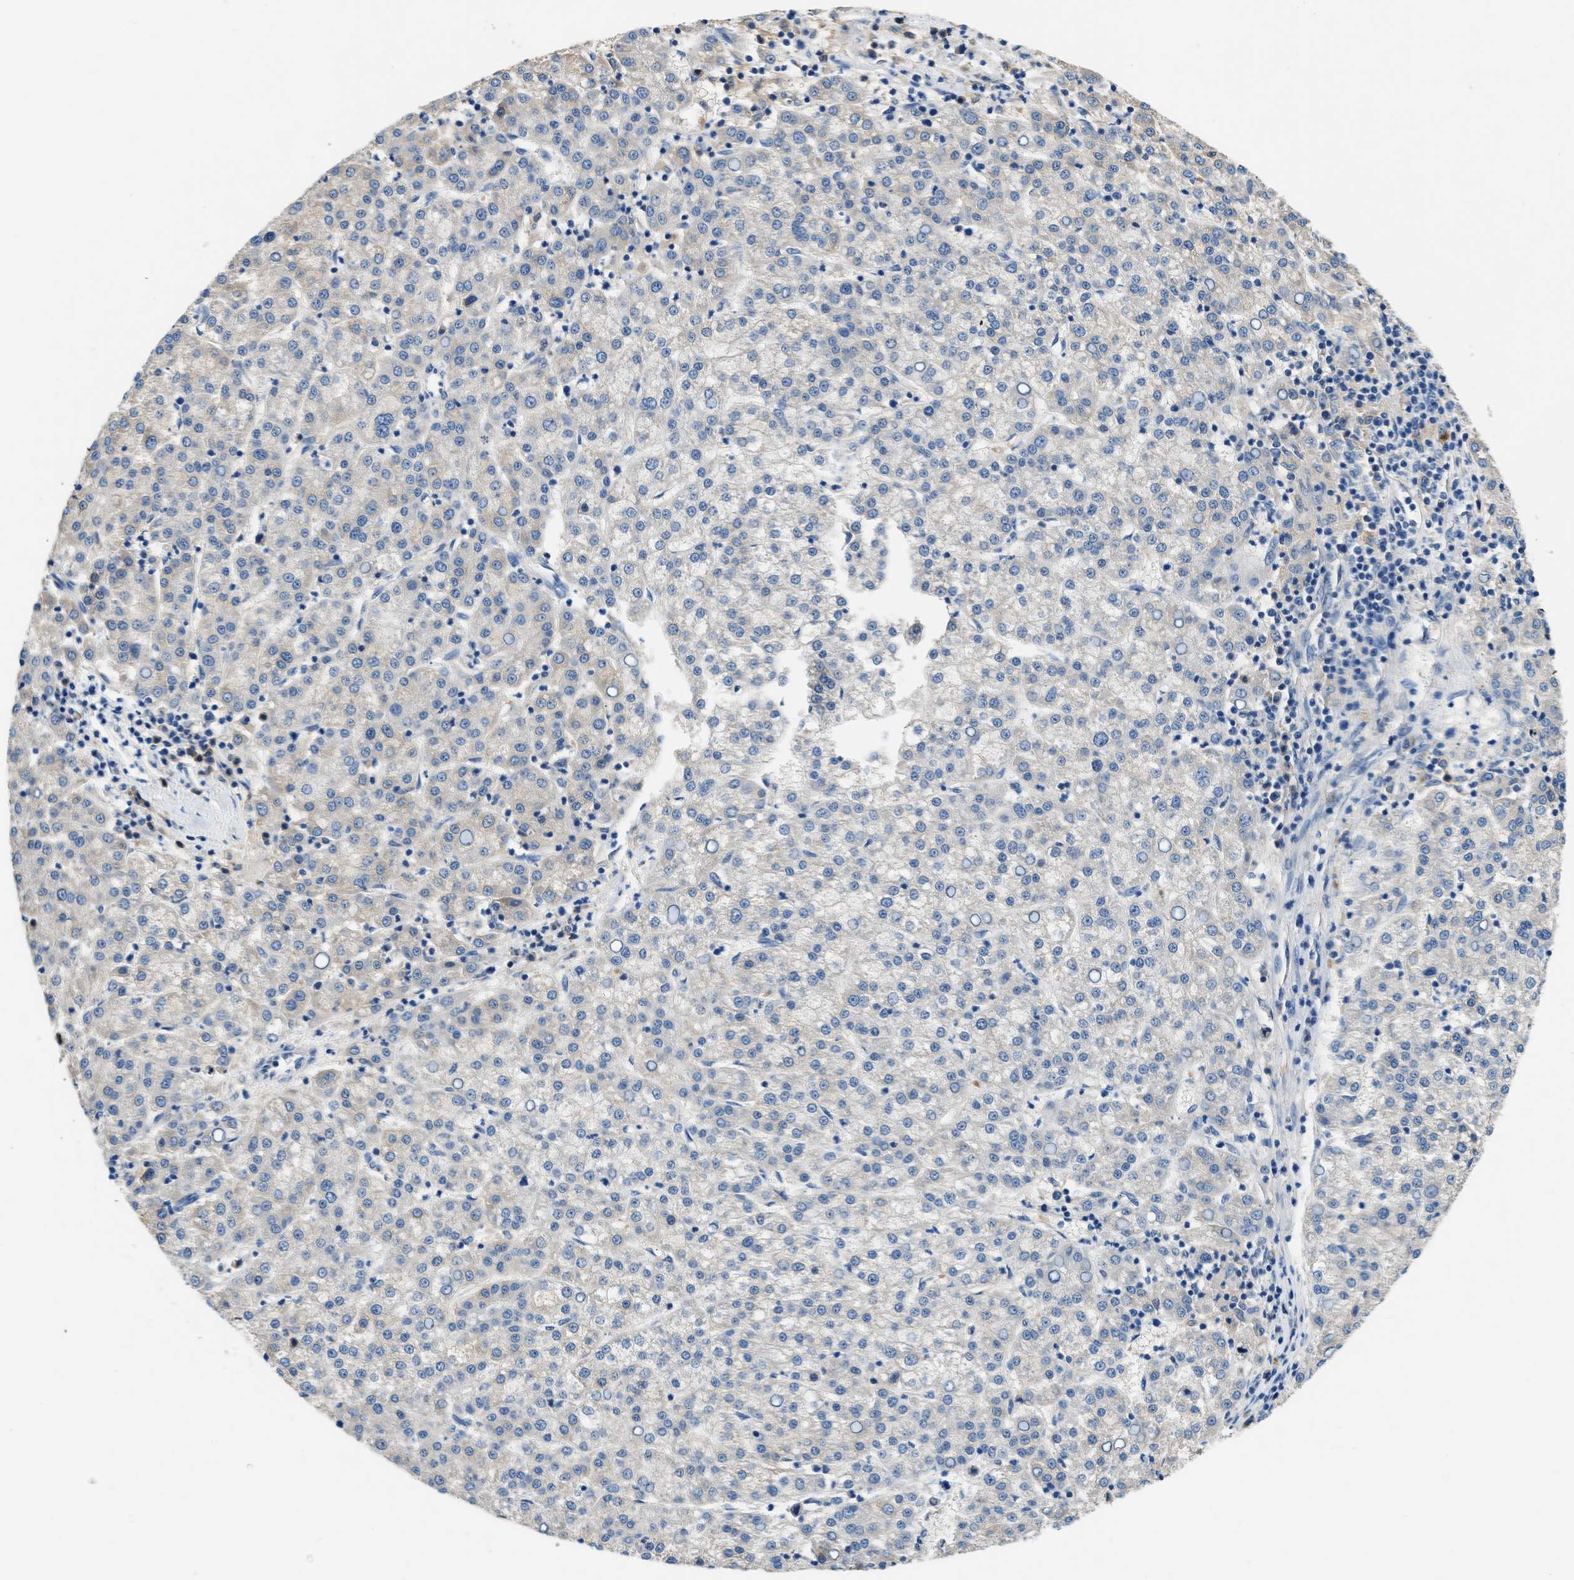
{"staining": {"intensity": "negative", "quantity": "none", "location": "none"}, "tissue": "liver cancer", "cell_type": "Tumor cells", "image_type": "cancer", "snomed": [{"axis": "morphology", "description": "Carcinoma, Hepatocellular, NOS"}, {"axis": "topography", "description": "Liver"}], "caption": "Protein analysis of liver cancer (hepatocellular carcinoma) shows no significant staining in tumor cells. (Stains: DAB (3,3'-diaminobenzidine) immunohistochemistry (IHC) with hematoxylin counter stain, Microscopy: brightfield microscopy at high magnification).", "gene": "RWDD2B", "patient": {"sex": "female", "age": 58}}